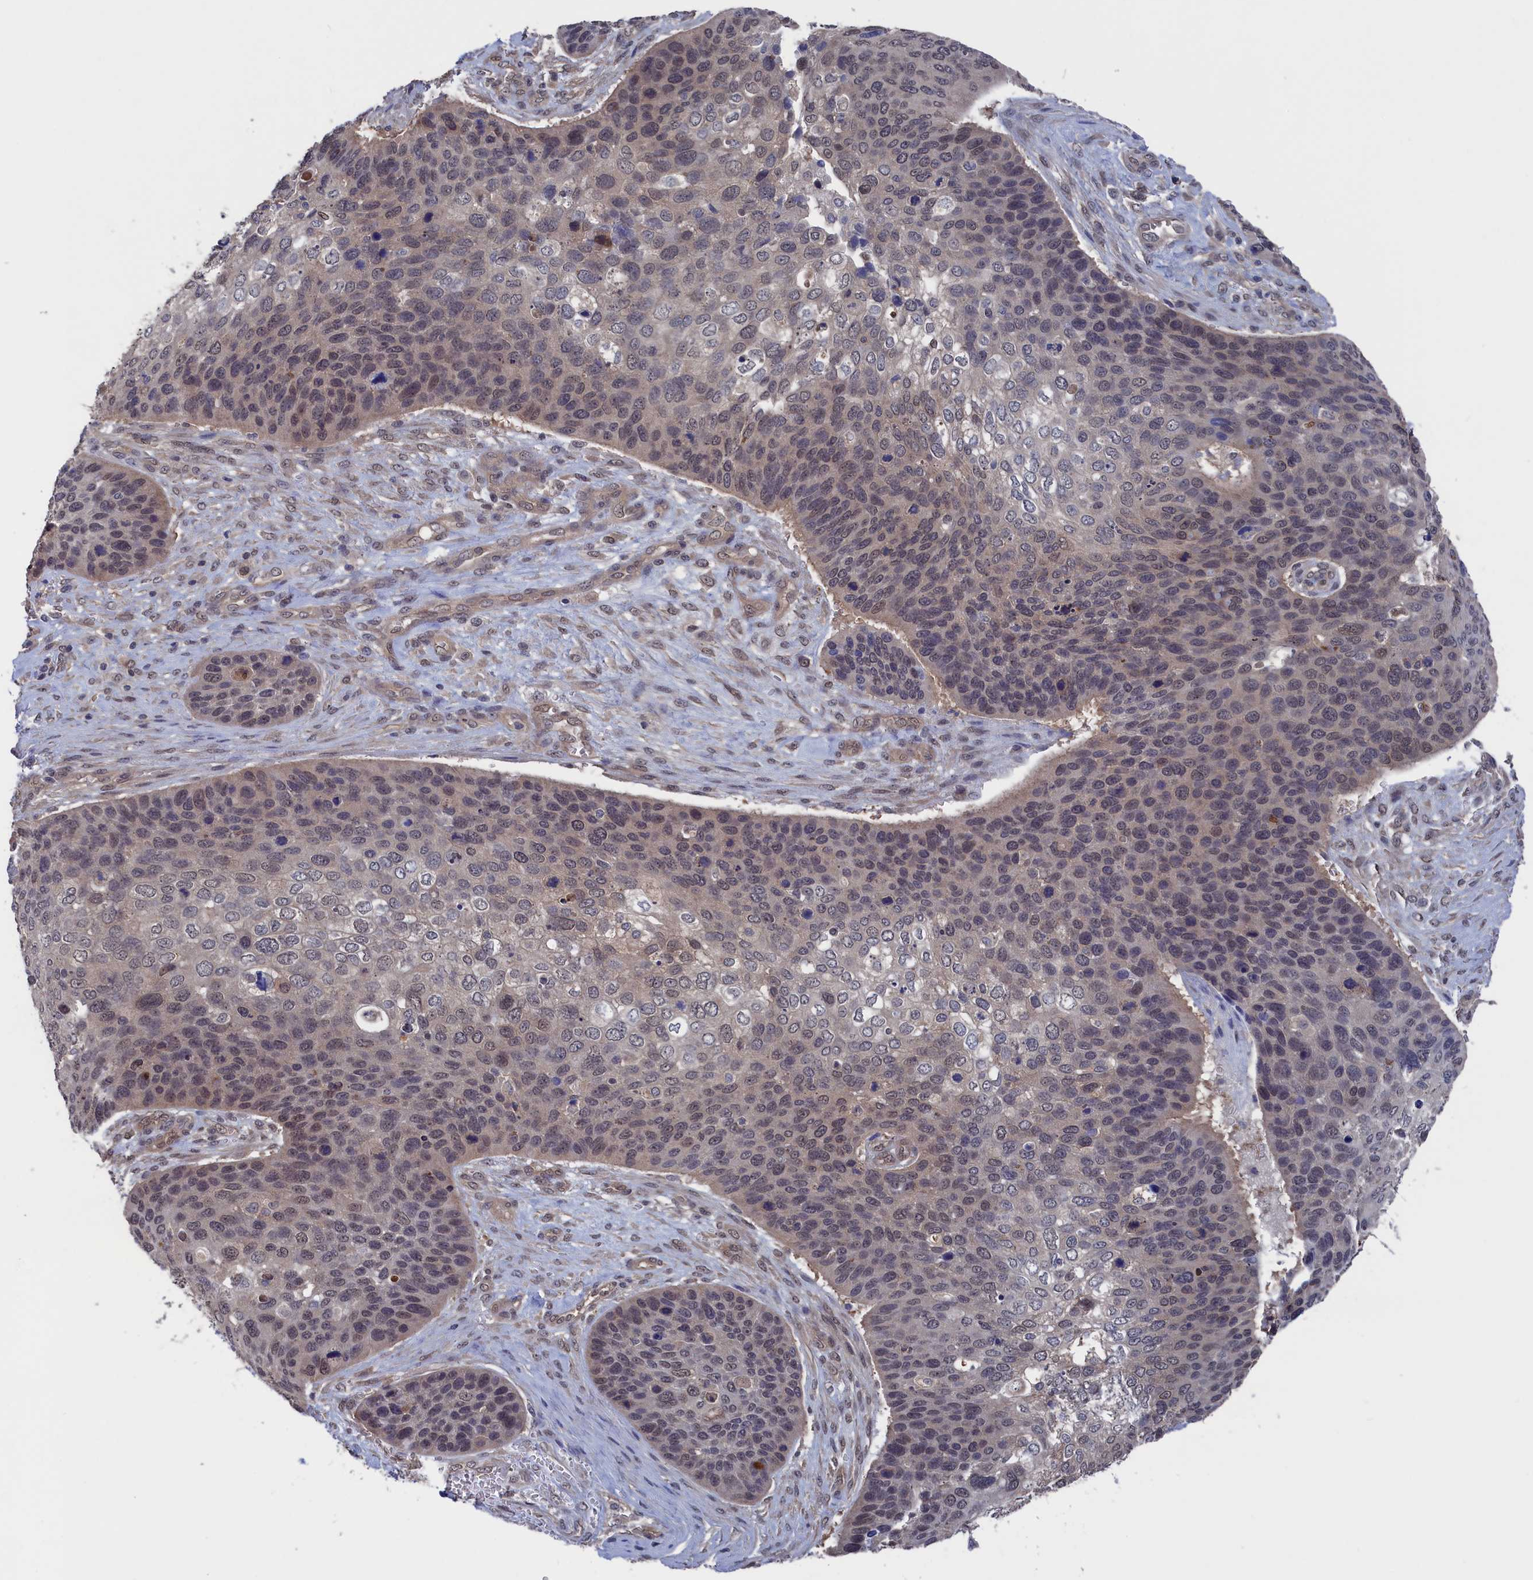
{"staining": {"intensity": "weak", "quantity": "25%-75%", "location": "nuclear"}, "tissue": "skin cancer", "cell_type": "Tumor cells", "image_type": "cancer", "snomed": [{"axis": "morphology", "description": "Basal cell carcinoma"}, {"axis": "topography", "description": "Skin"}], "caption": "Skin basal cell carcinoma tissue demonstrates weak nuclear positivity in approximately 25%-75% of tumor cells", "gene": "NUTF2", "patient": {"sex": "female", "age": 74}}